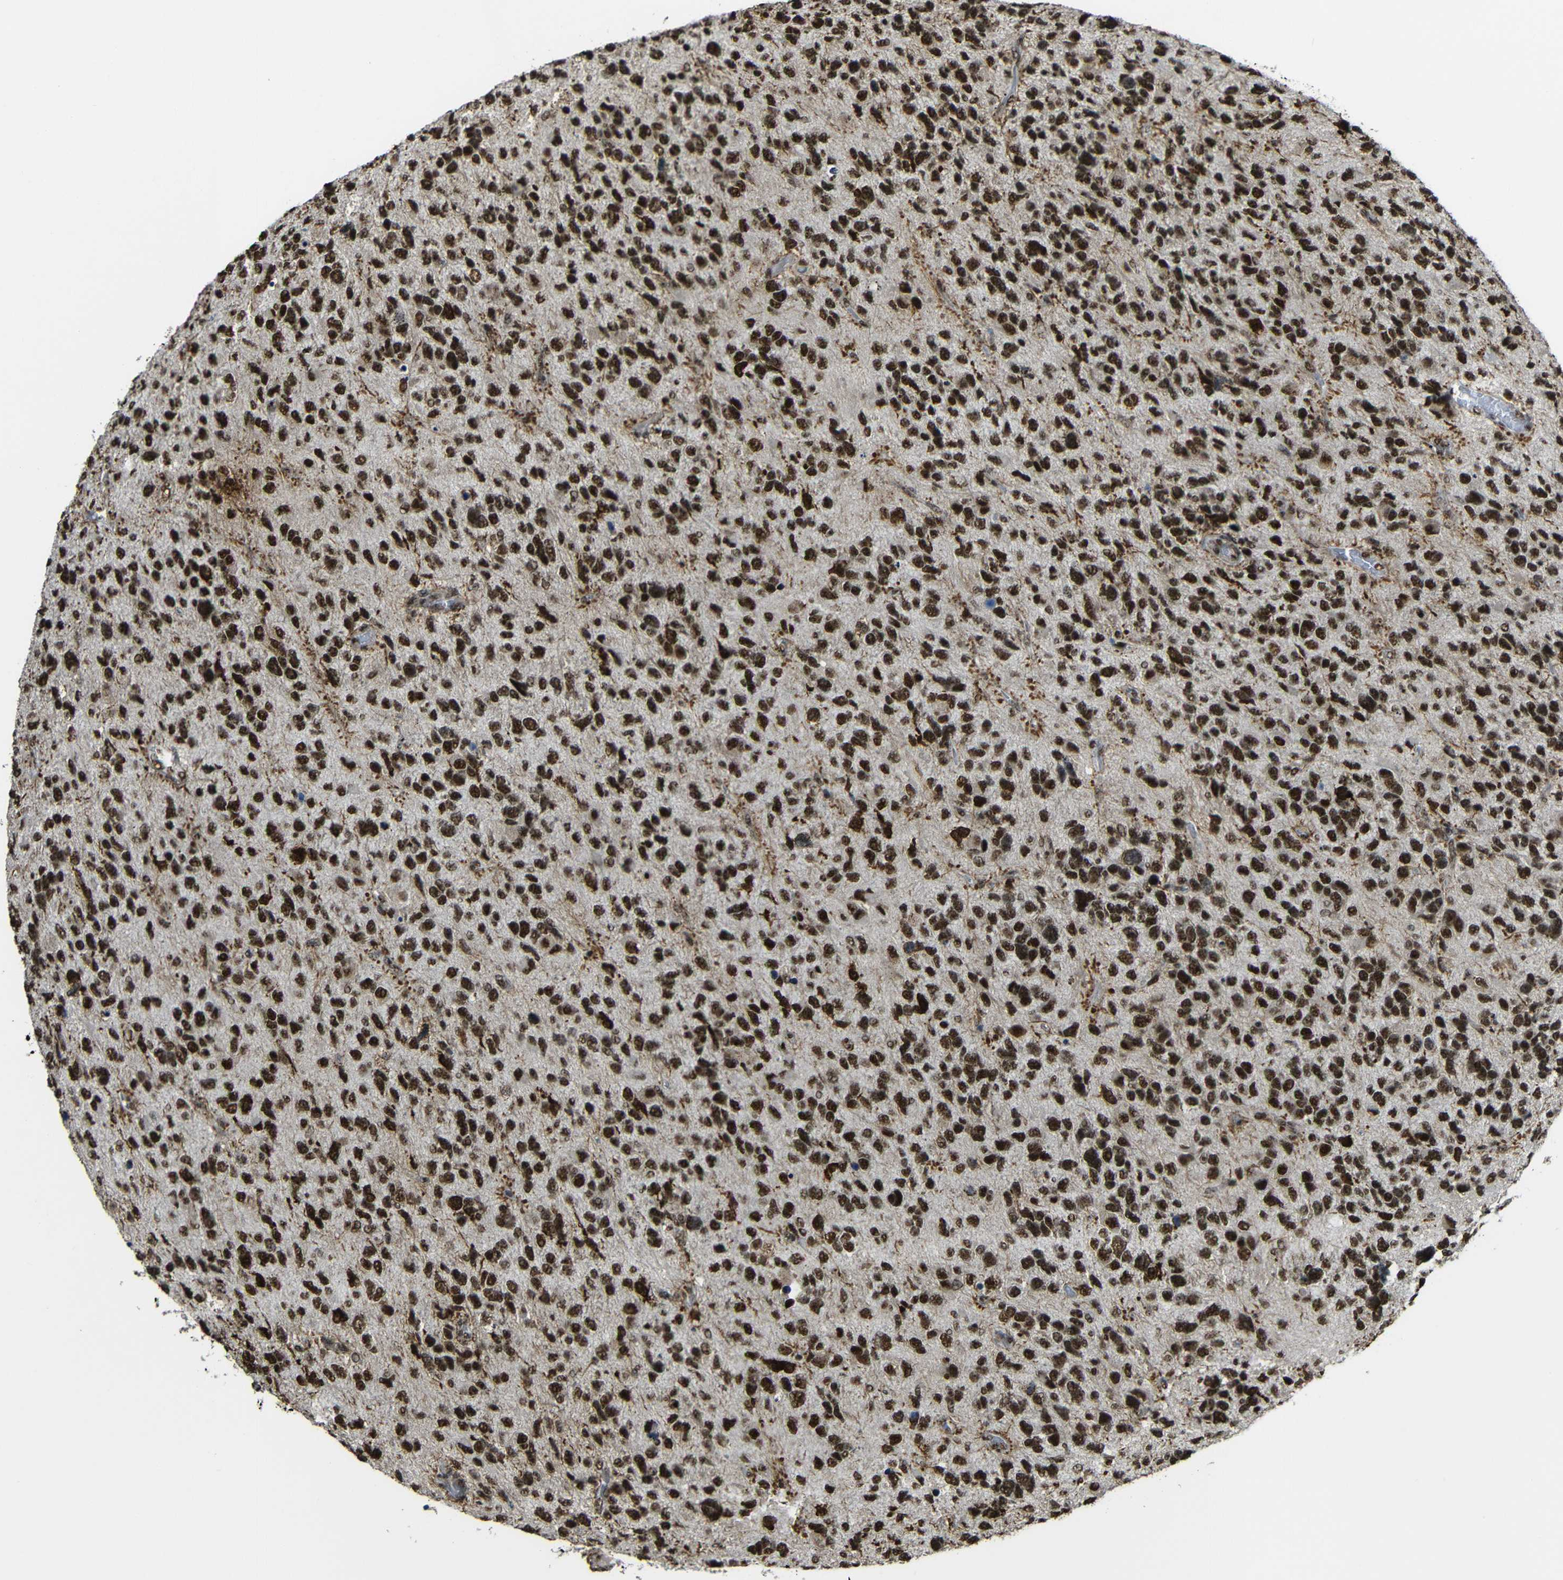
{"staining": {"intensity": "strong", "quantity": ">75%", "location": "nuclear"}, "tissue": "glioma", "cell_type": "Tumor cells", "image_type": "cancer", "snomed": [{"axis": "morphology", "description": "Glioma, malignant, High grade"}, {"axis": "topography", "description": "Brain"}], "caption": "A brown stain labels strong nuclear positivity of a protein in human glioma tumor cells.", "gene": "TCF7L2", "patient": {"sex": "female", "age": 58}}